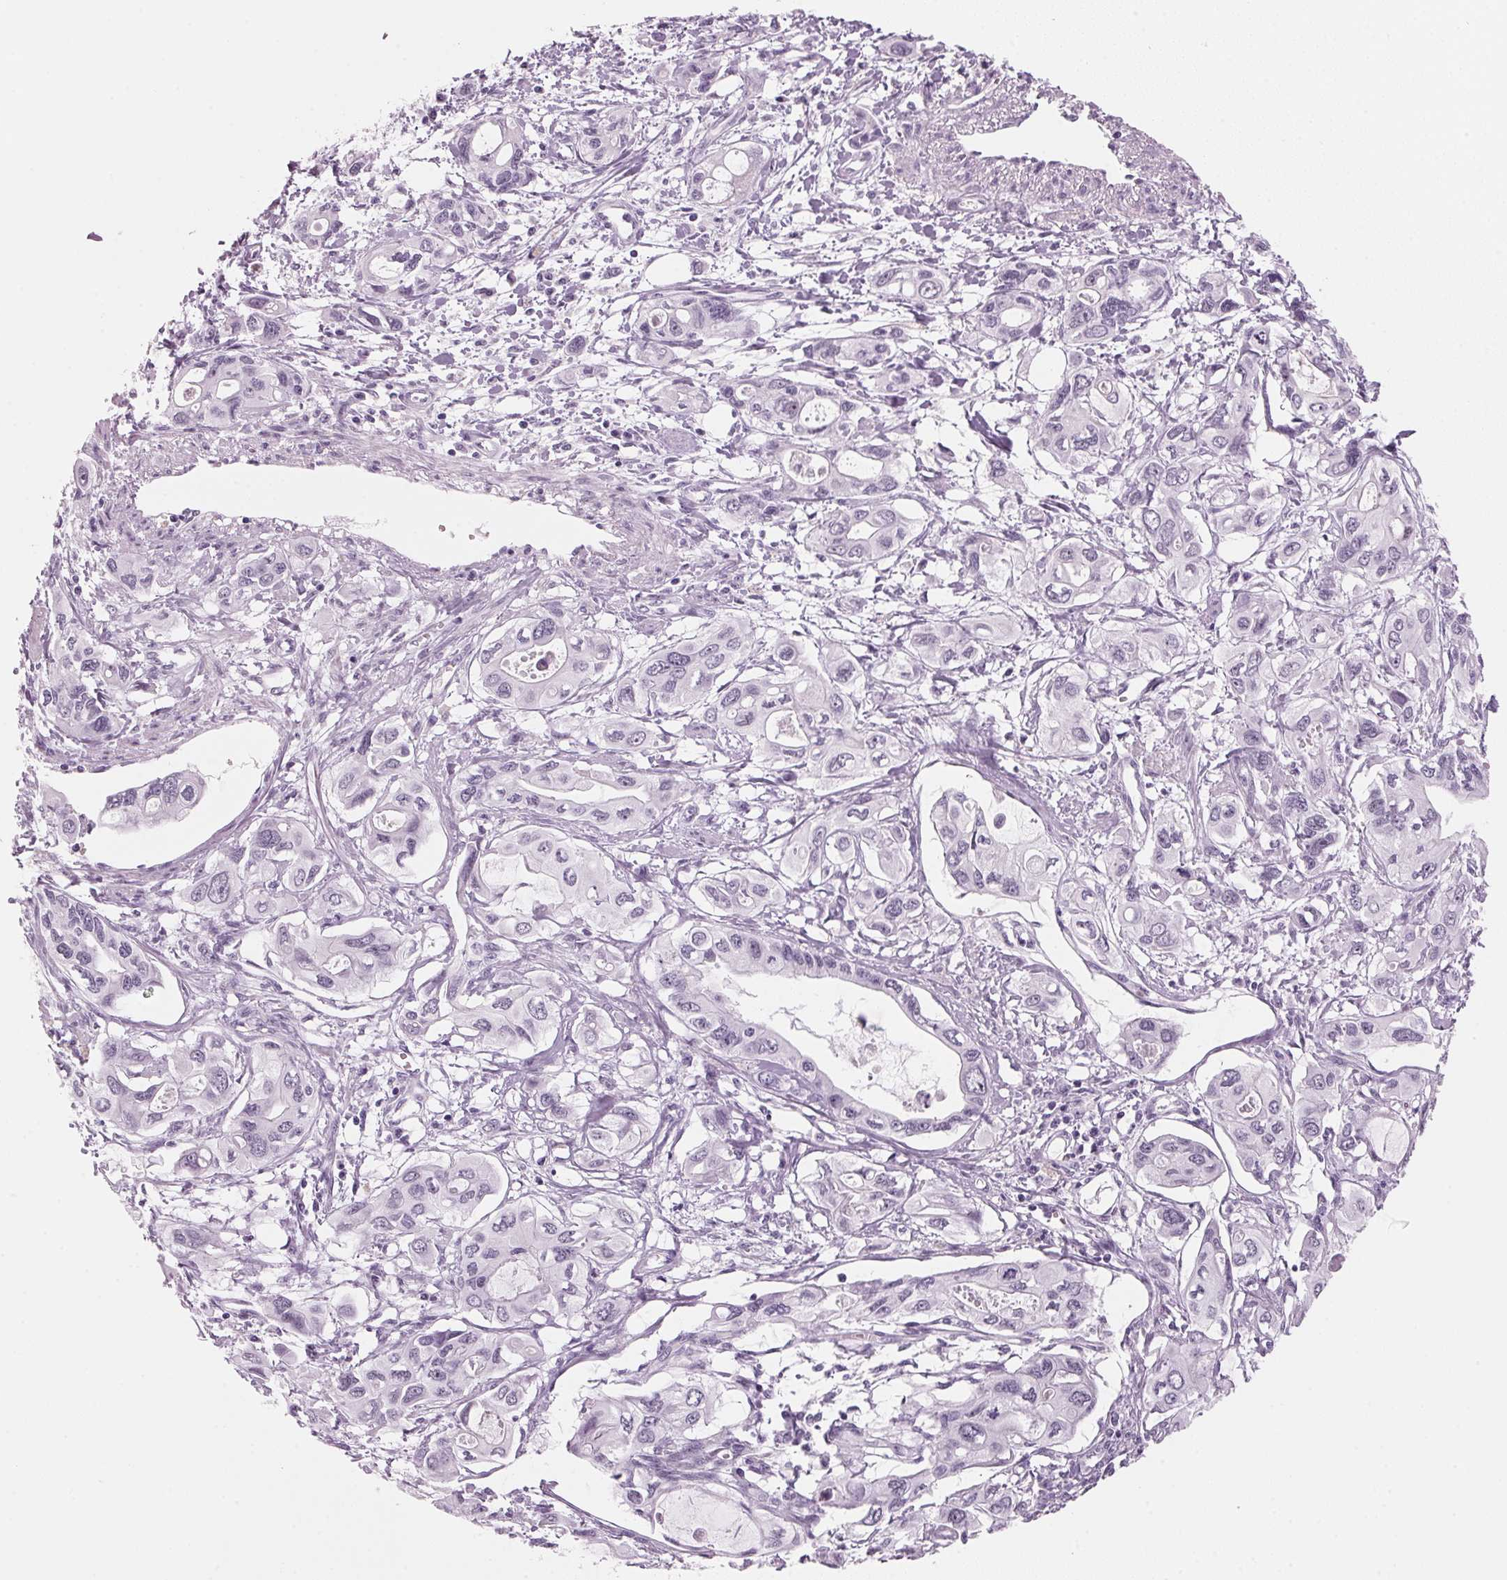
{"staining": {"intensity": "negative", "quantity": "none", "location": "none"}, "tissue": "pancreatic cancer", "cell_type": "Tumor cells", "image_type": "cancer", "snomed": [{"axis": "morphology", "description": "Adenocarcinoma, NOS"}, {"axis": "topography", "description": "Pancreas"}], "caption": "Protein analysis of adenocarcinoma (pancreatic) shows no significant positivity in tumor cells.", "gene": "DNTTIP2", "patient": {"sex": "male", "age": 60}}